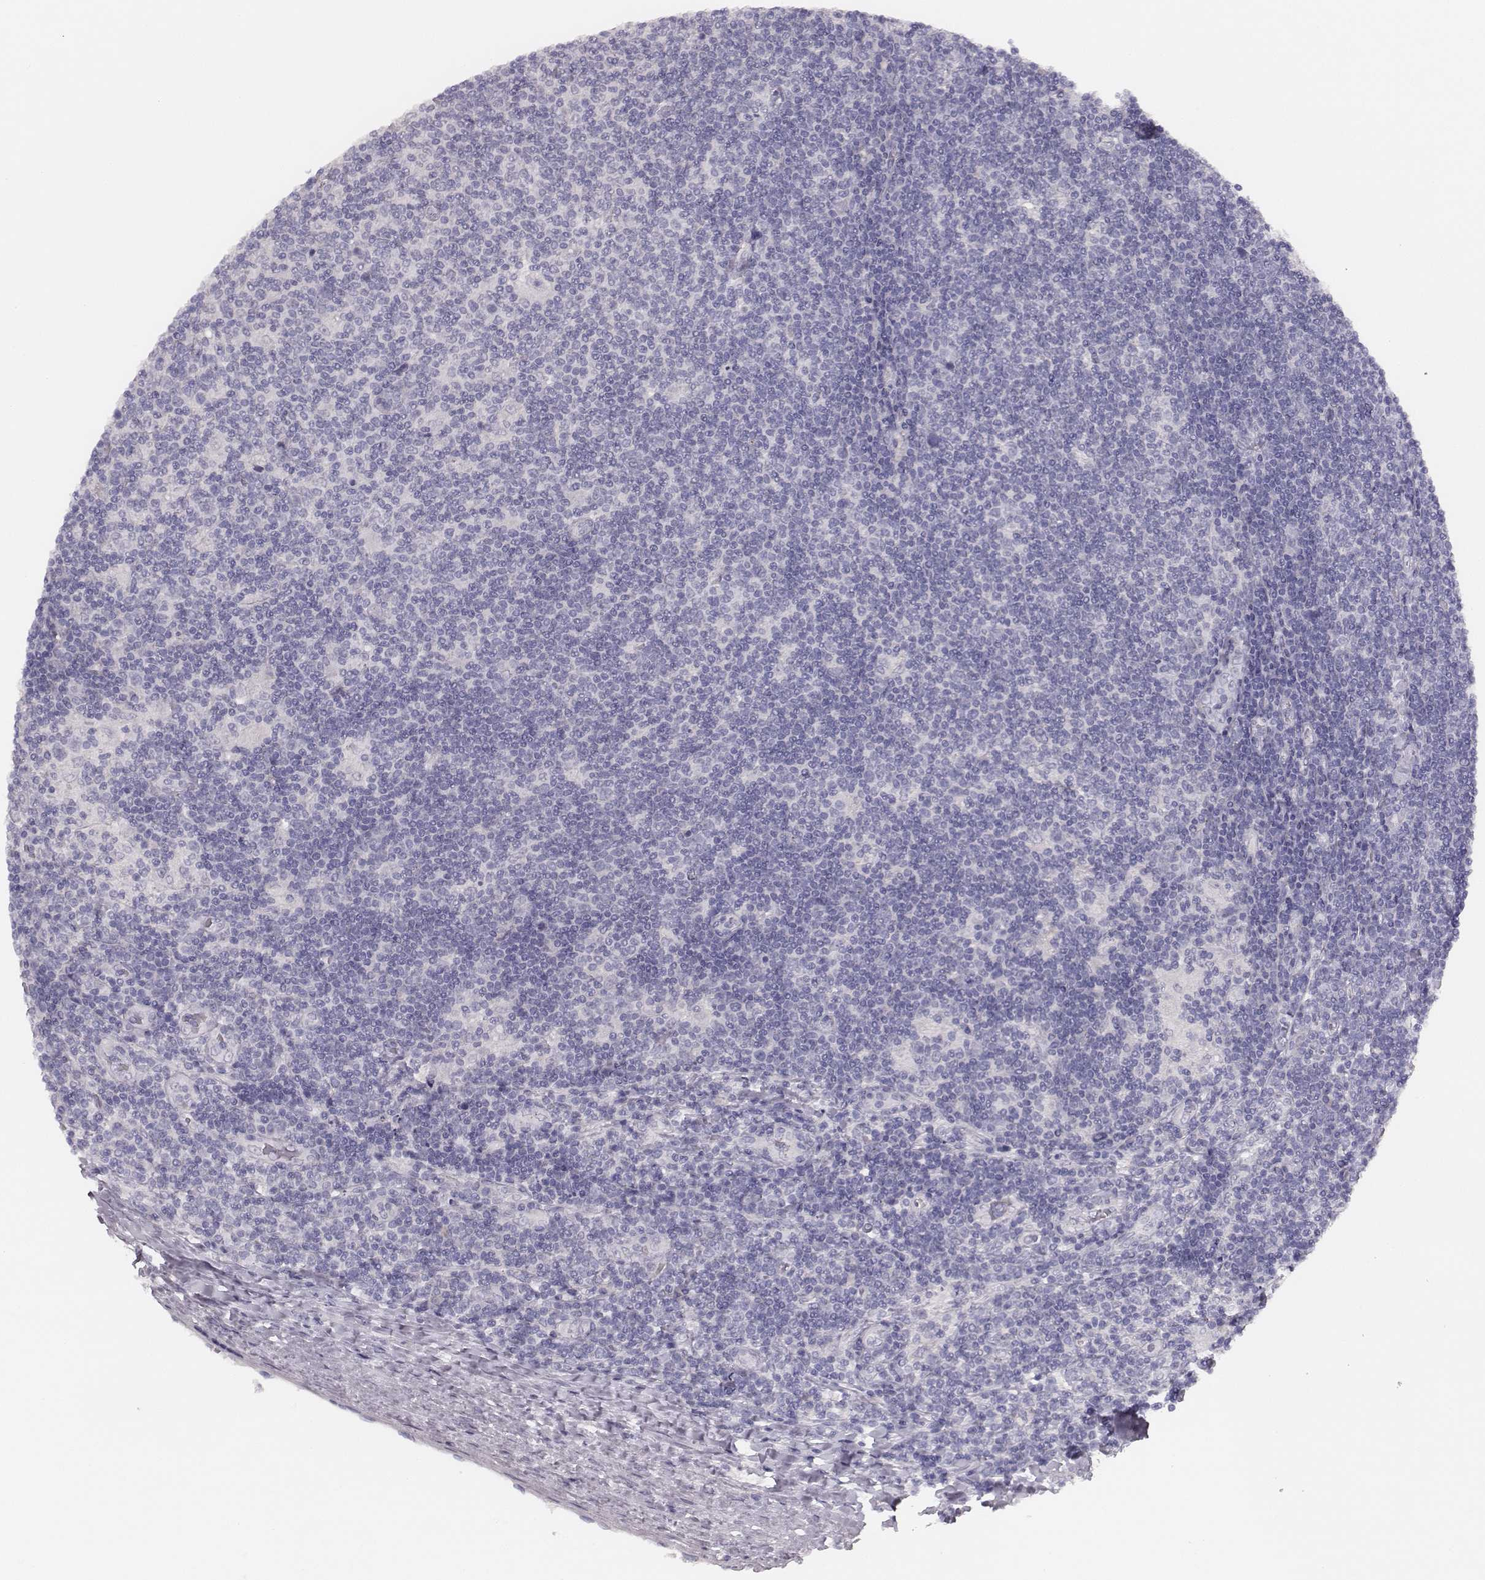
{"staining": {"intensity": "negative", "quantity": "none", "location": "none"}, "tissue": "lymphoma", "cell_type": "Tumor cells", "image_type": "cancer", "snomed": [{"axis": "morphology", "description": "Hodgkin's disease, NOS"}, {"axis": "topography", "description": "Lymph node"}], "caption": "DAB (3,3'-diaminobenzidine) immunohistochemical staining of human lymphoma reveals no significant positivity in tumor cells.", "gene": "MYH6", "patient": {"sex": "male", "age": 40}}